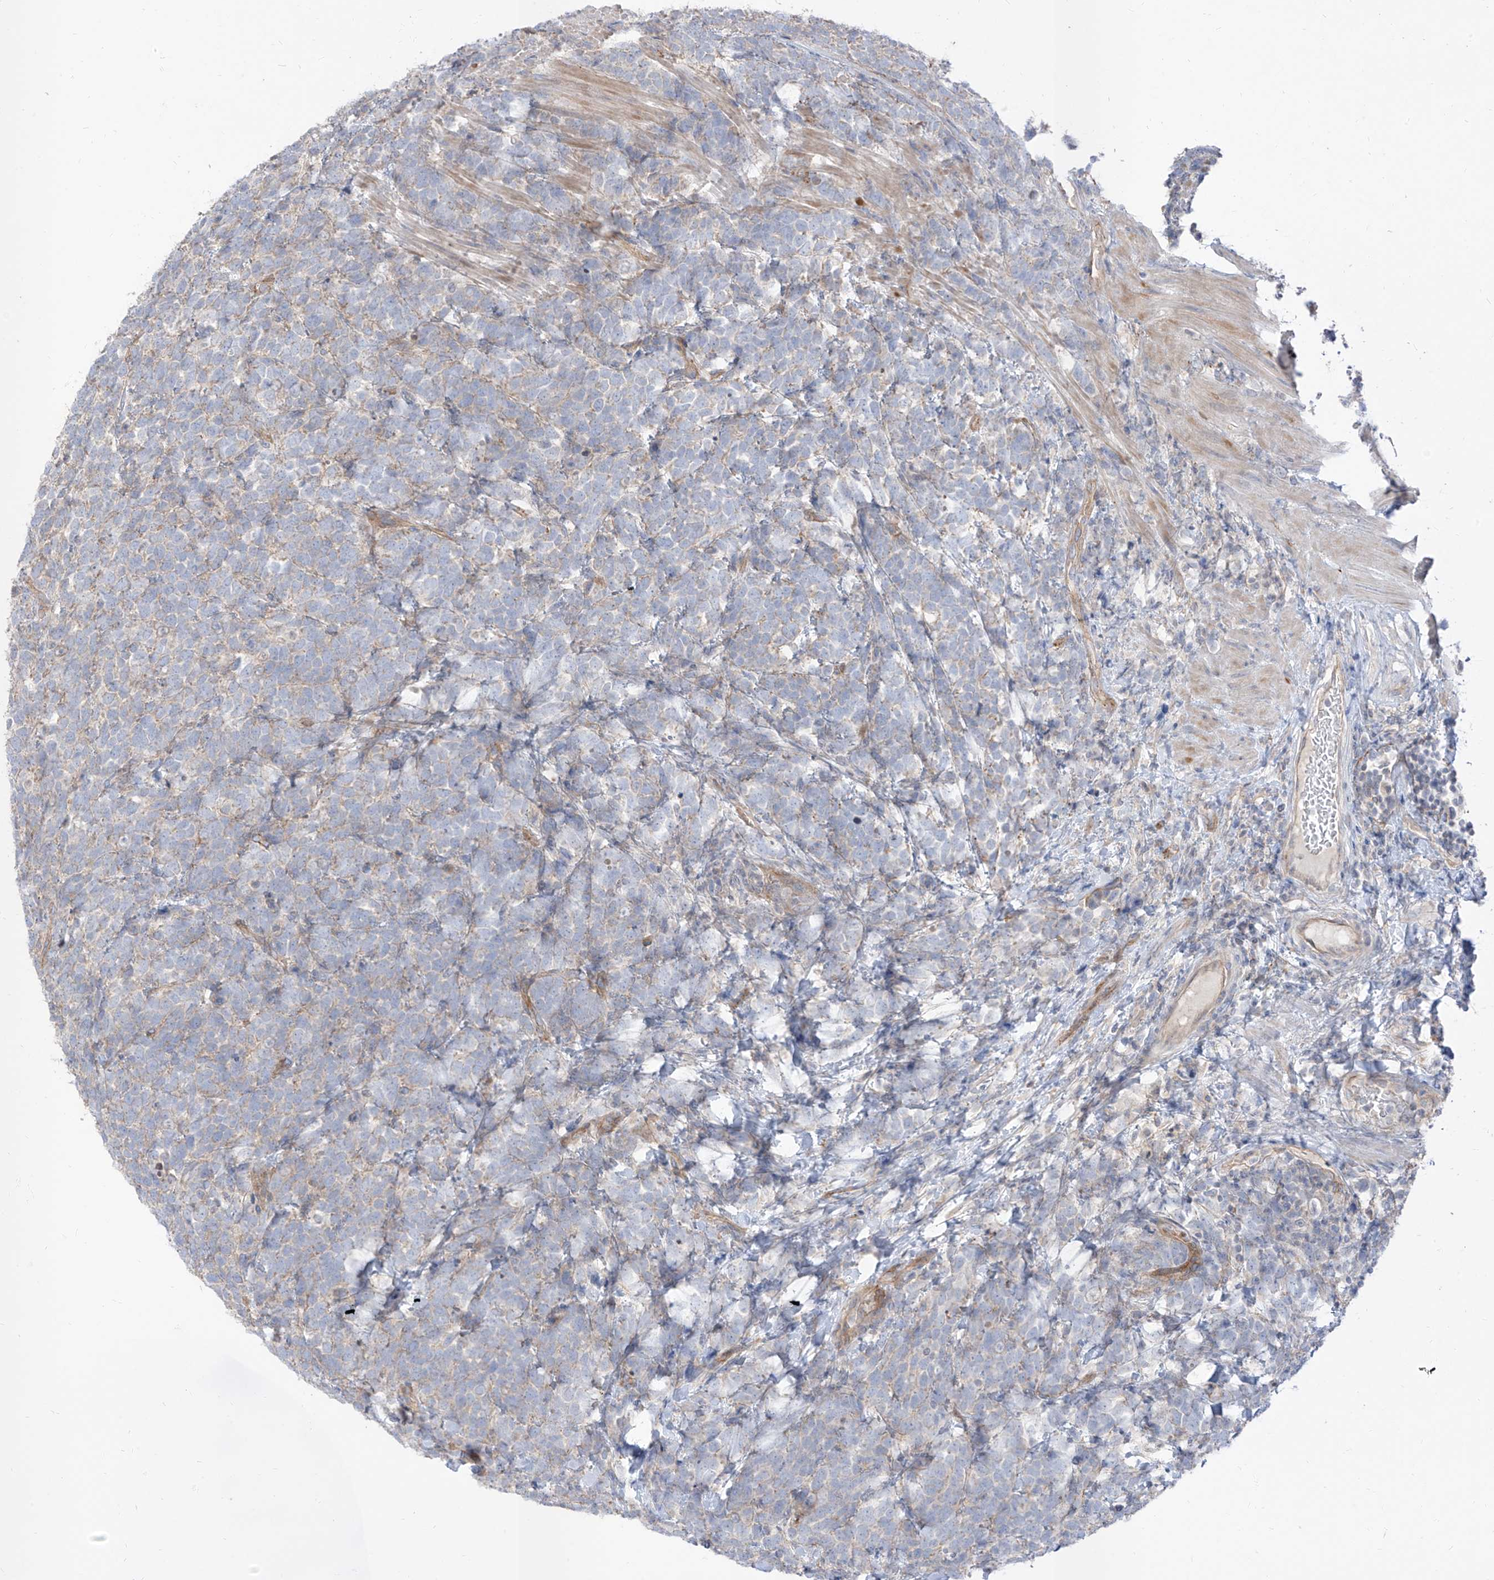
{"staining": {"intensity": "weak", "quantity": "25%-75%", "location": "cytoplasmic/membranous"}, "tissue": "urothelial cancer", "cell_type": "Tumor cells", "image_type": "cancer", "snomed": [{"axis": "morphology", "description": "Urothelial carcinoma, High grade"}, {"axis": "topography", "description": "Urinary bladder"}], "caption": "Tumor cells show weak cytoplasmic/membranous positivity in approximately 25%-75% of cells in urothelial cancer.", "gene": "EPHX4", "patient": {"sex": "female", "age": 82}}